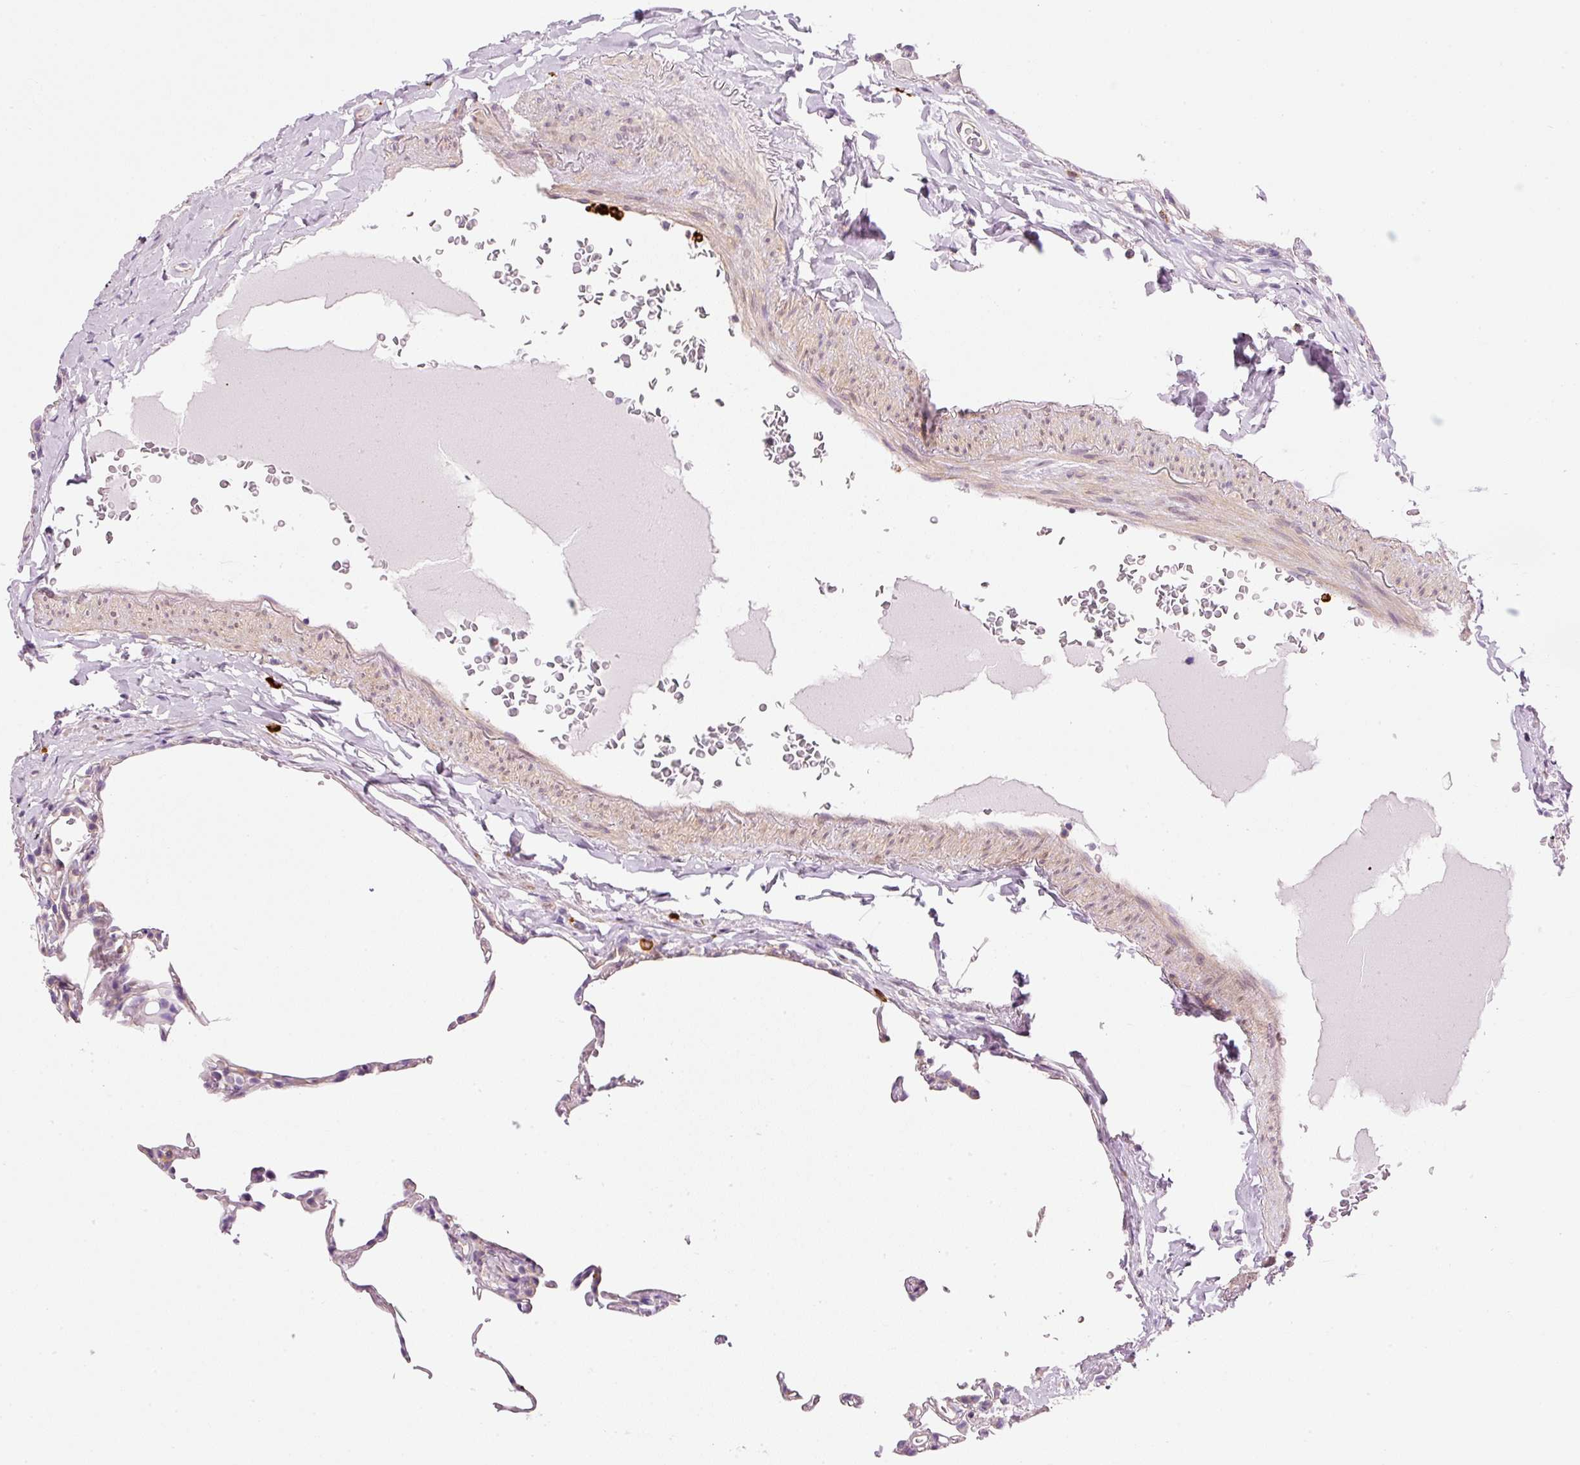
{"staining": {"intensity": "negative", "quantity": "none", "location": "none"}, "tissue": "lung", "cell_type": "Alveolar cells", "image_type": "normal", "snomed": [{"axis": "morphology", "description": "Normal tissue, NOS"}, {"axis": "topography", "description": "Lung"}], "caption": "Alveolar cells are negative for brown protein staining in benign lung. (DAB (3,3'-diaminobenzidine) immunohistochemistry visualized using brightfield microscopy, high magnification).", "gene": "MAP3K3", "patient": {"sex": "female", "age": 57}}